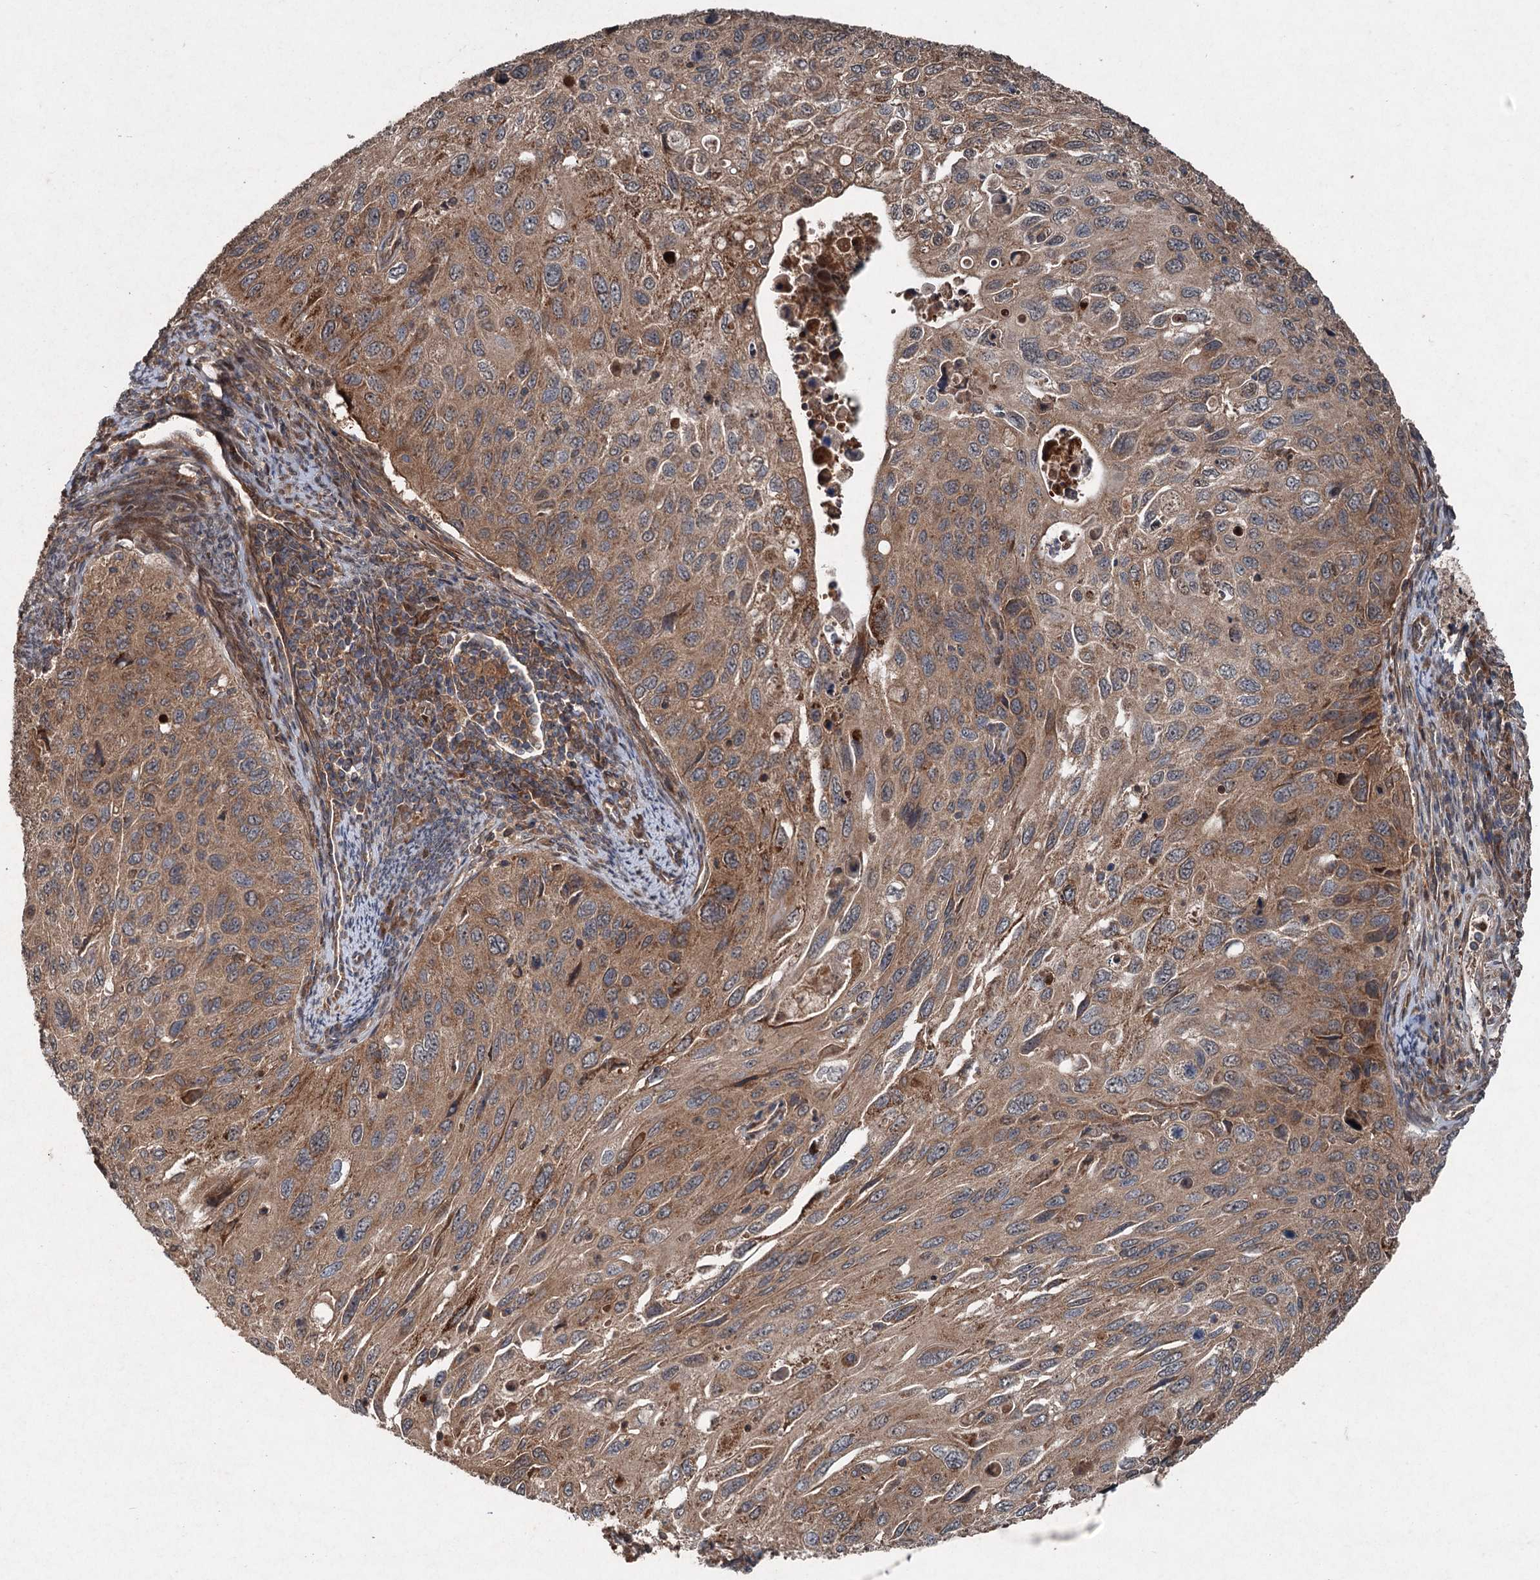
{"staining": {"intensity": "moderate", "quantity": ">75%", "location": "cytoplasmic/membranous"}, "tissue": "cervical cancer", "cell_type": "Tumor cells", "image_type": "cancer", "snomed": [{"axis": "morphology", "description": "Squamous cell carcinoma, NOS"}, {"axis": "topography", "description": "Cervix"}], "caption": "Brown immunohistochemical staining in human squamous cell carcinoma (cervical) demonstrates moderate cytoplasmic/membranous expression in approximately >75% of tumor cells. (brown staining indicates protein expression, while blue staining denotes nuclei).", "gene": "ALAS1", "patient": {"sex": "female", "age": 70}}